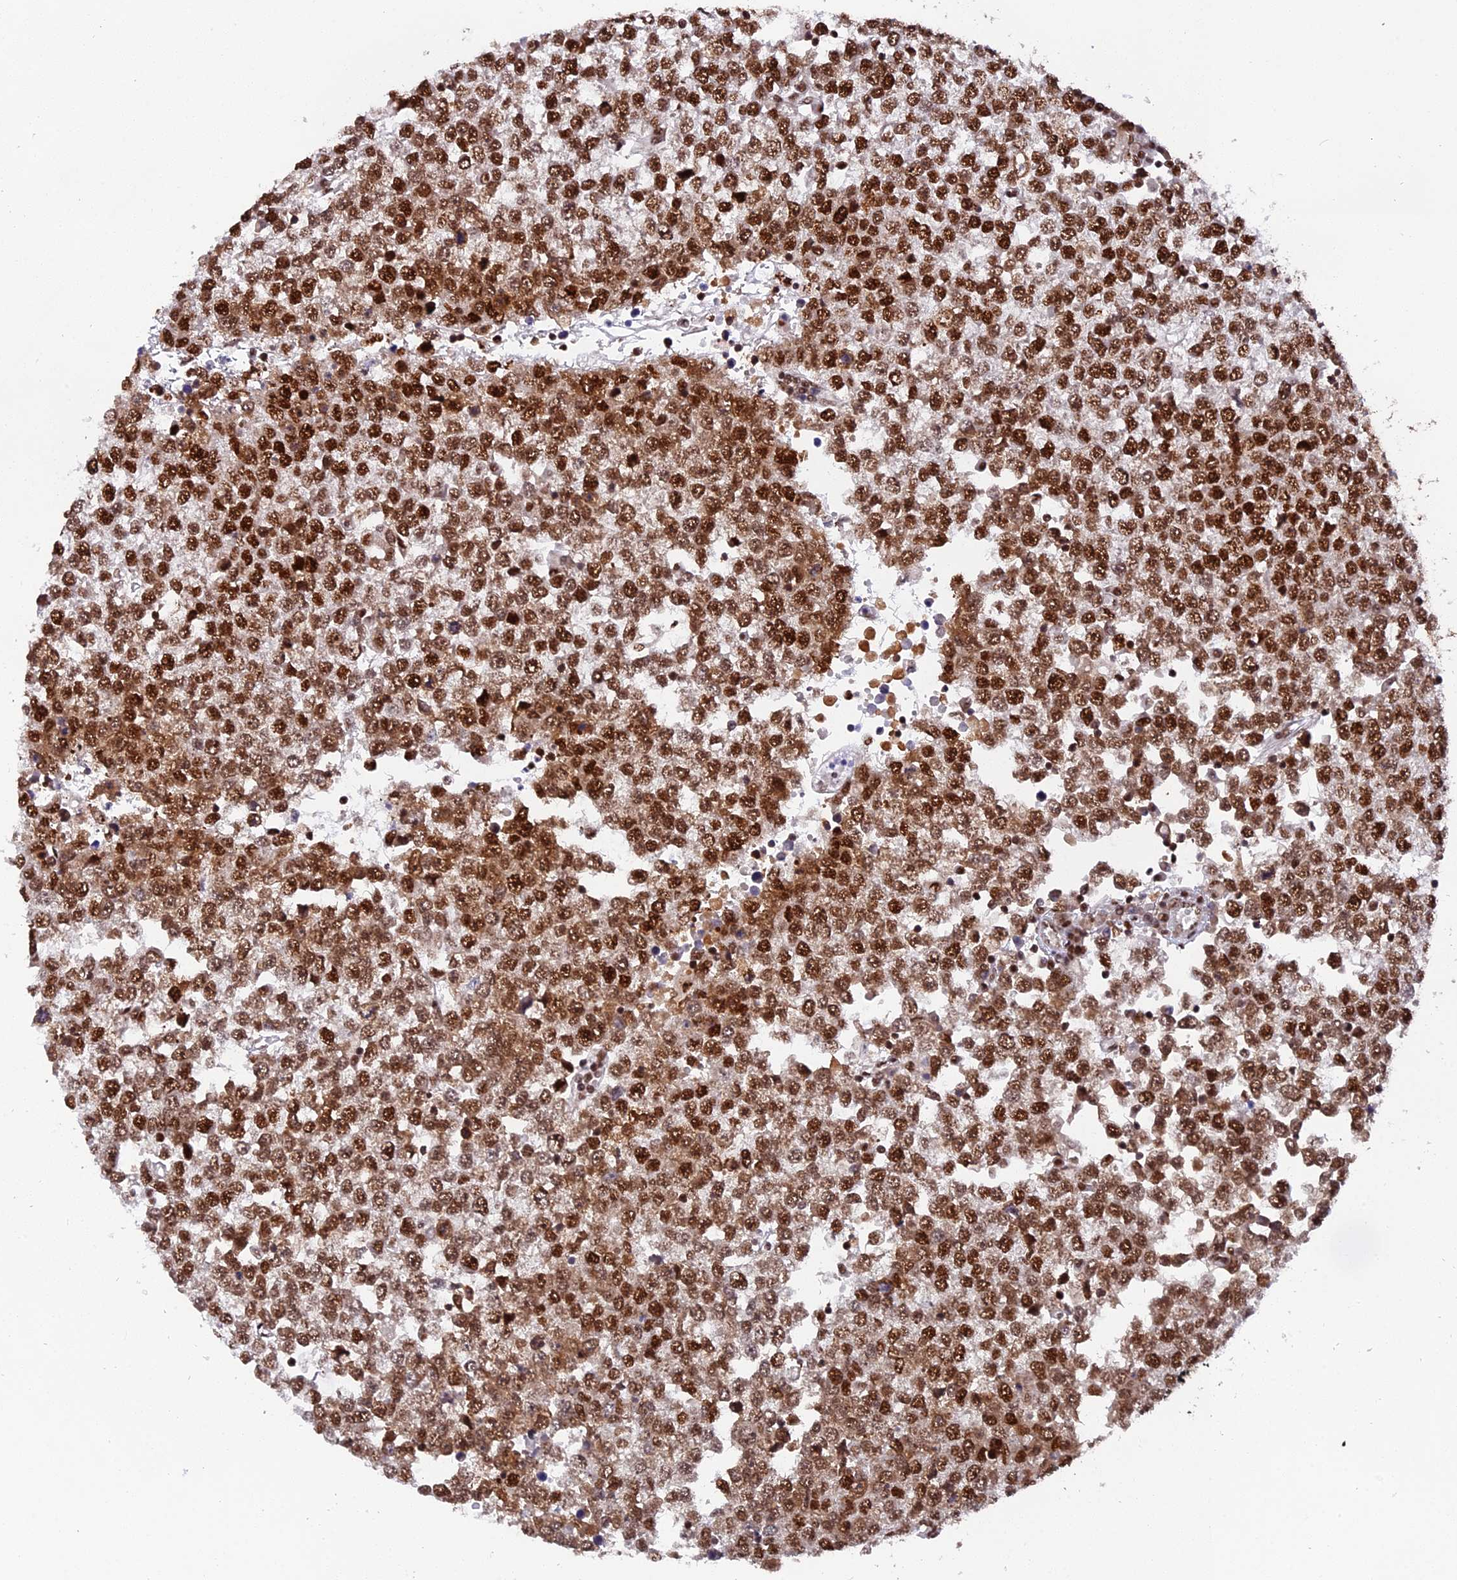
{"staining": {"intensity": "strong", "quantity": ">75%", "location": "nuclear"}, "tissue": "testis cancer", "cell_type": "Tumor cells", "image_type": "cancer", "snomed": [{"axis": "morphology", "description": "Seminoma, NOS"}, {"axis": "topography", "description": "Testis"}], "caption": "Strong nuclear staining is present in approximately >75% of tumor cells in testis cancer. (brown staining indicates protein expression, while blue staining denotes nuclei).", "gene": "RAMAC", "patient": {"sex": "male", "age": 65}}